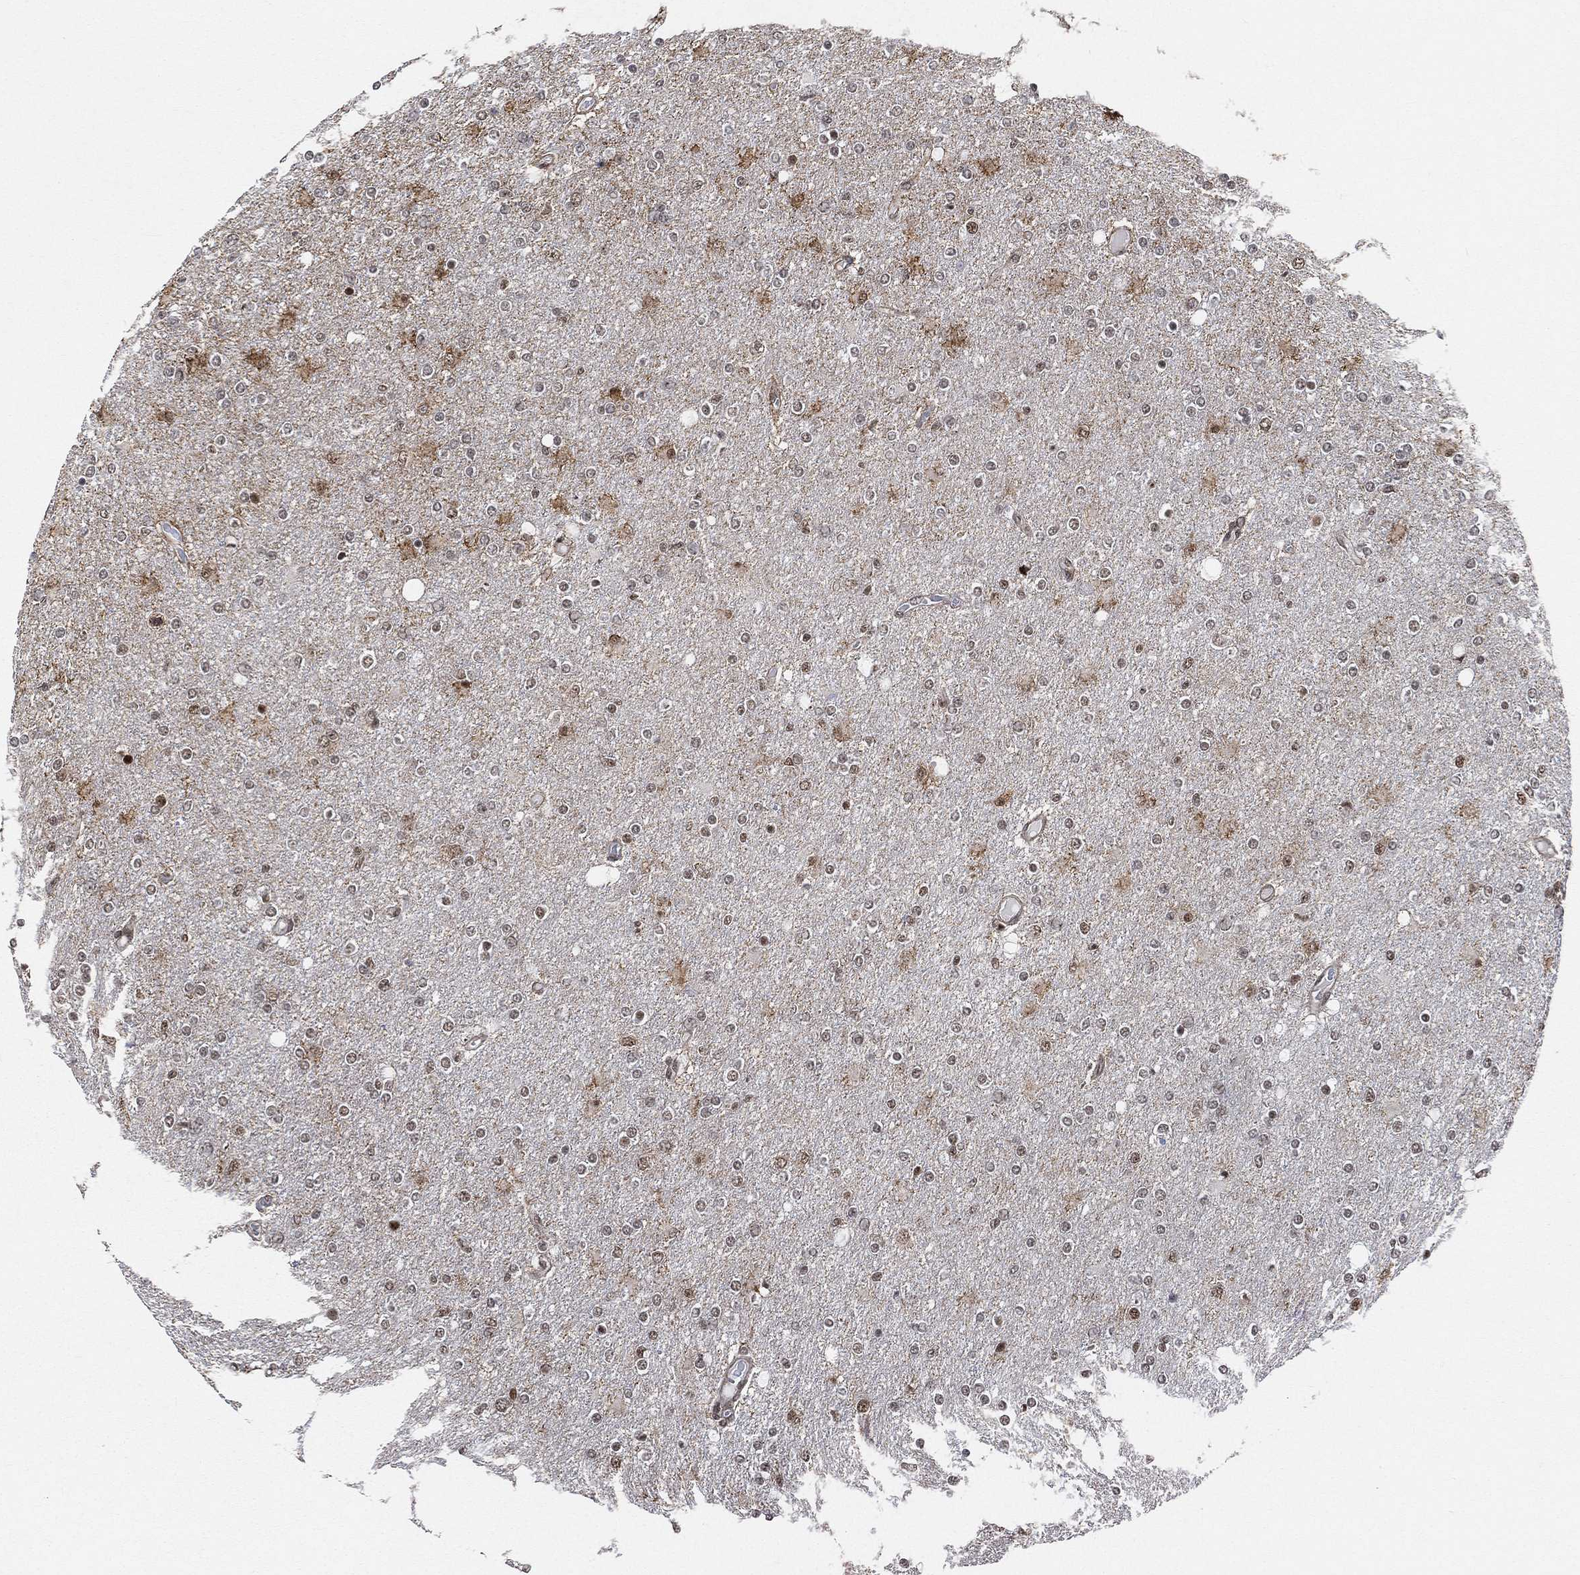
{"staining": {"intensity": "moderate", "quantity": "<25%", "location": "nuclear"}, "tissue": "glioma", "cell_type": "Tumor cells", "image_type": "cancer", "snomed": [{"axis": "morphology", "description": "Glioma, malignant, High grade"}, {"axis": "topography", "description": "Cerebral cortex"}], "caption": "Protein staining reveals moderate nuclear expression in approximately <25% of tumor cells in malignant glioma (high-grade).", "gene": "RSRC2", "patient": {"sex": "male", "age": 70}}